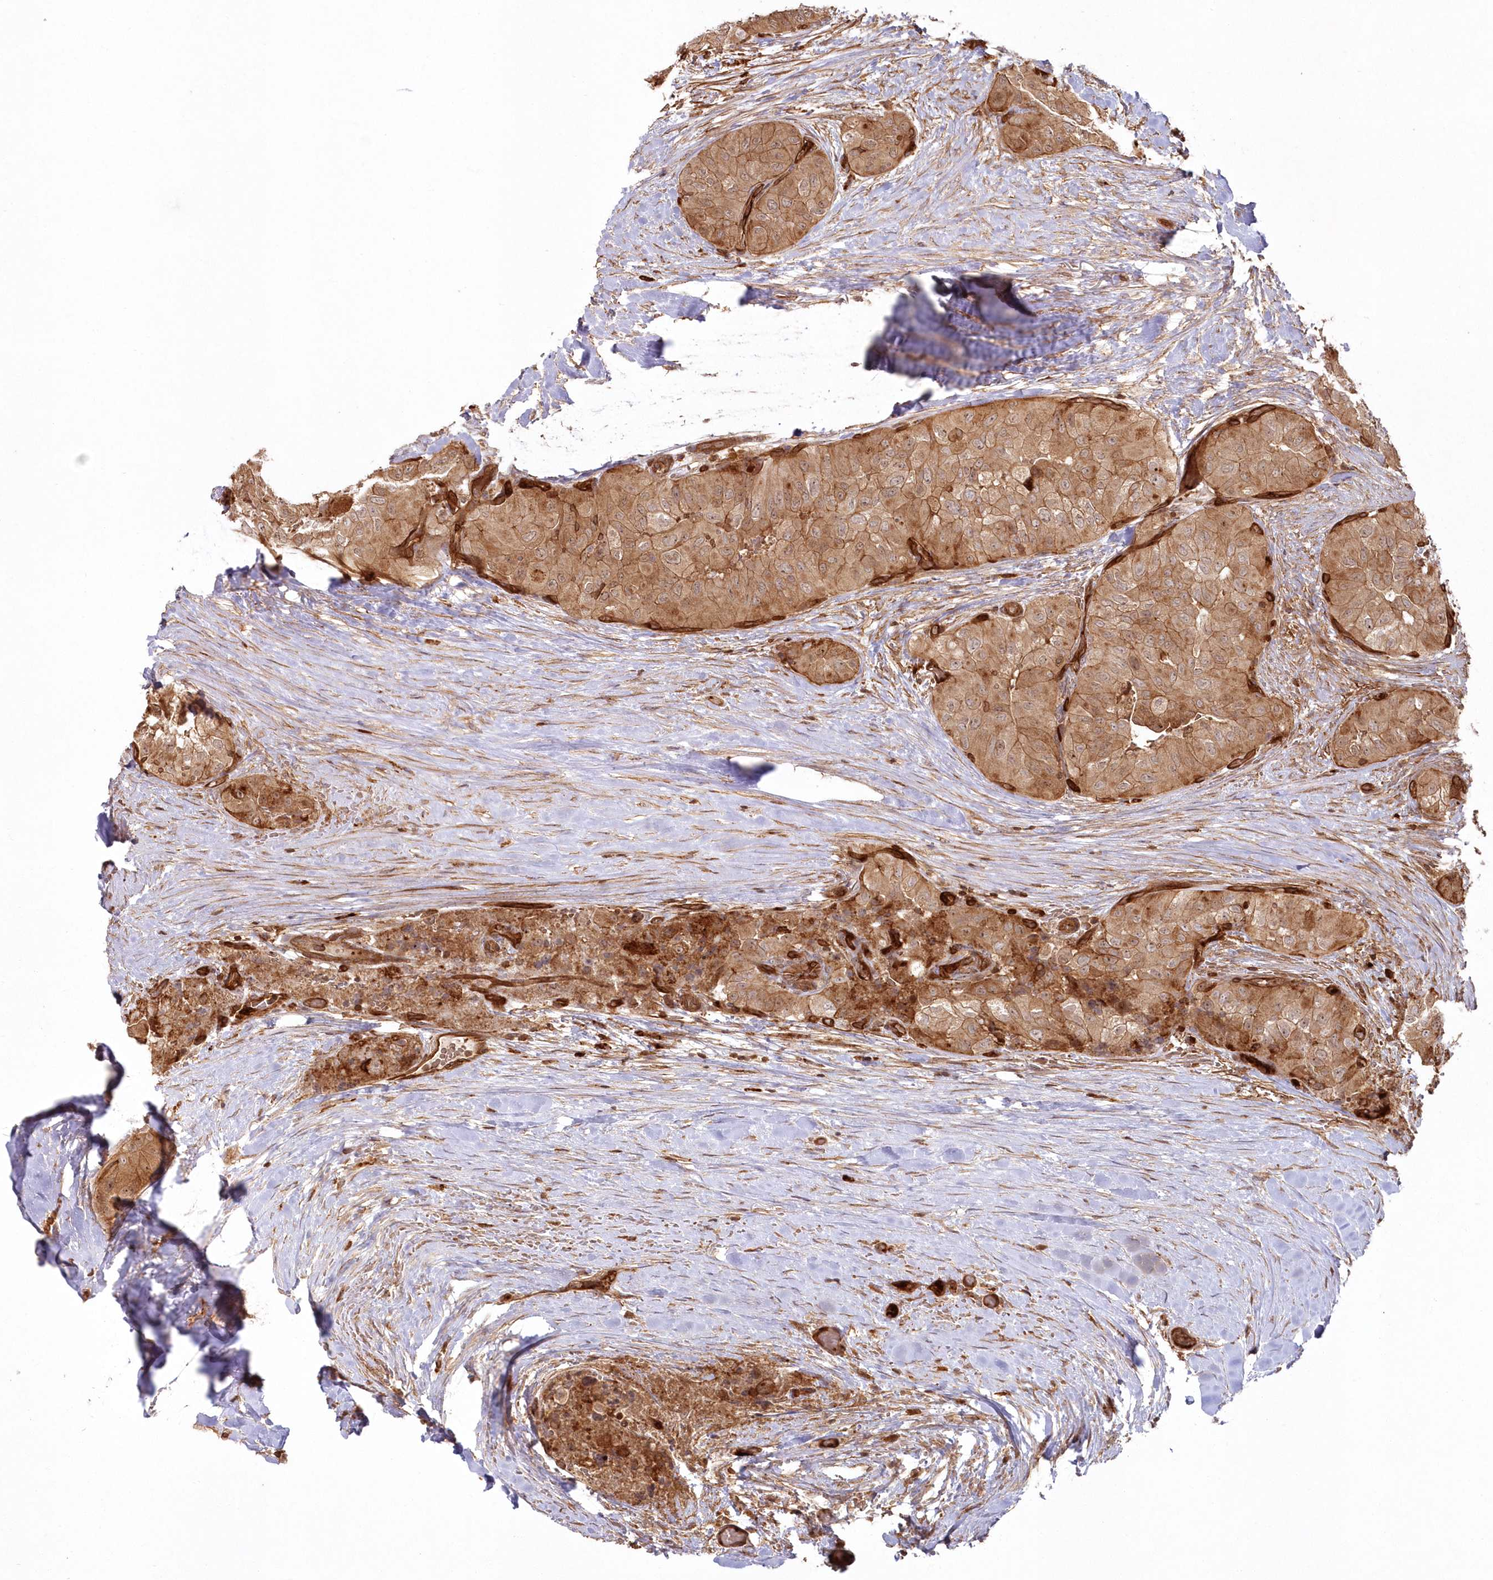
{"staining": {"intensity": "moderate", "quantity": ">75%", "location": "cytoplasmic/membranous"}, "tissue": "thyroid cancer", "cell_type": "Tumor cells", "image_type": "cancer", "snomed": [{"axis": "morphology", "description": "Papillary adenocarcinoma, NOS"}, {"axis": "topography", "description": "Thyroid gland"}], "caption": "IHC micrograph of neoplastic tissue: thyroid papillary adenocarcinoma stained using immunohistochemistry demonstrates medium levels of moderate protein expression localized specifically in the cytoplasmic/membranous of tumor cells, appearing as a cytoplasmic/membranous brown color.", "gene": "RGCC", "patient": {"sex": "female", "age": 59}}